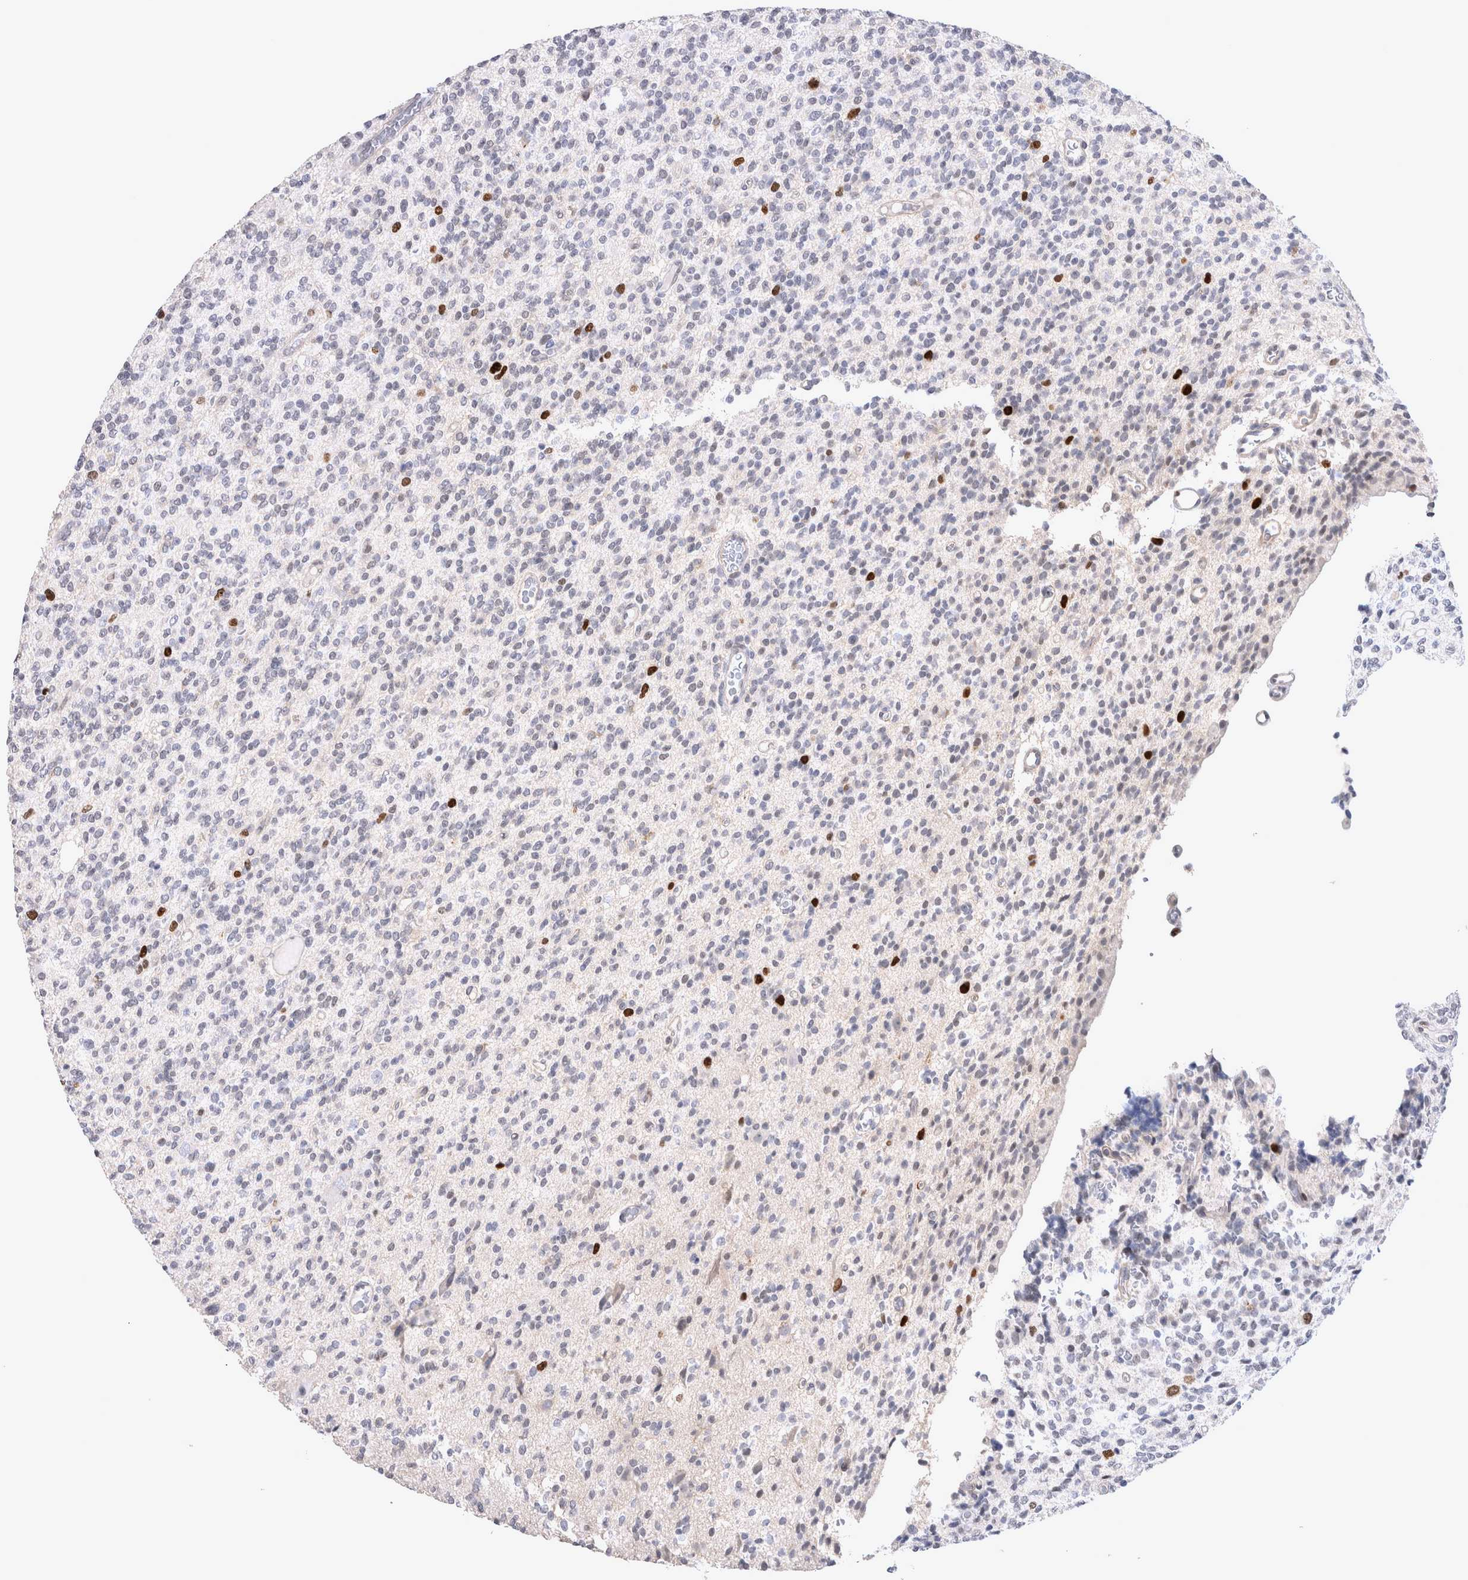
{"staining": {"intensity": "strong", "quantity": "<25%", "location": "nuclear"}, "tissue": "glioma", "cell_type": "Tumor cells", "image_type": "cancer", "snomed": [{"axis": "morphology", "description": "Glioma, malignant, High grade"}, {"axis": "topography", "description": "Brain"}], "caption": "Protein staining exhibits strong nuclear positivity in about <25% of tumor cells in malignant high-grade glioma.", "gene": "KIF18B", "patient": {"sex": "male", "age": 34}}